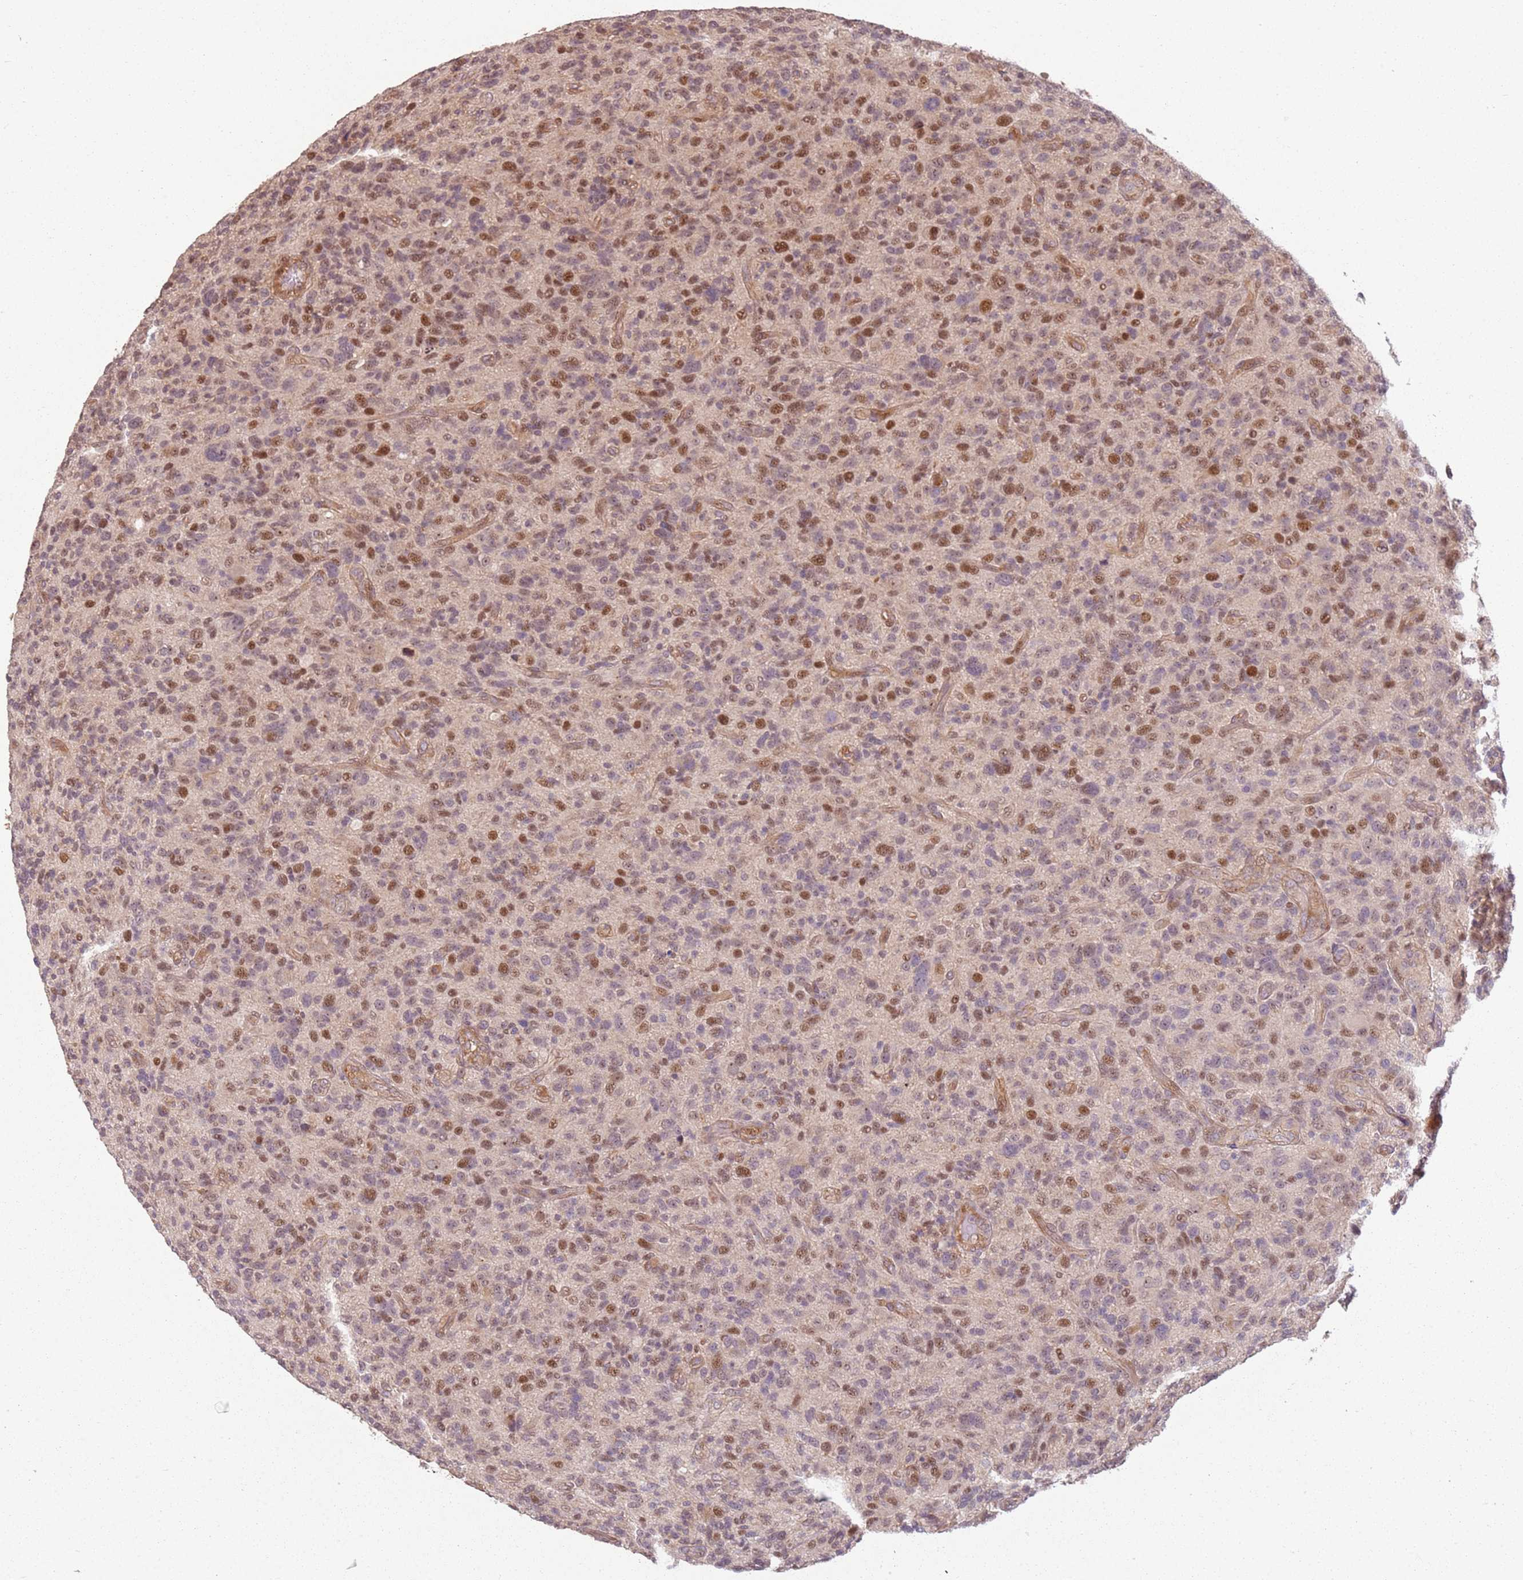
{"staining": {"intensity": "moderate", "quantity": ">75%", "location": "nuclear"}, "tissue": "glioma", "cell_type": "Tumor cells", "image_type": "cancer", "snomed": [{"axis": "morphology", "description": "Glioma, malignant, High grade"}, {"axis": "topography", "description": "Brain"}], "caption": "There is medium levels of moderate nuclear positivity in tumor cells of glioma, as demonstrated by immunohistochemical staining (brown color).", "gene": "CHURC1", "patient": {"sex": "male", "age": 47}}